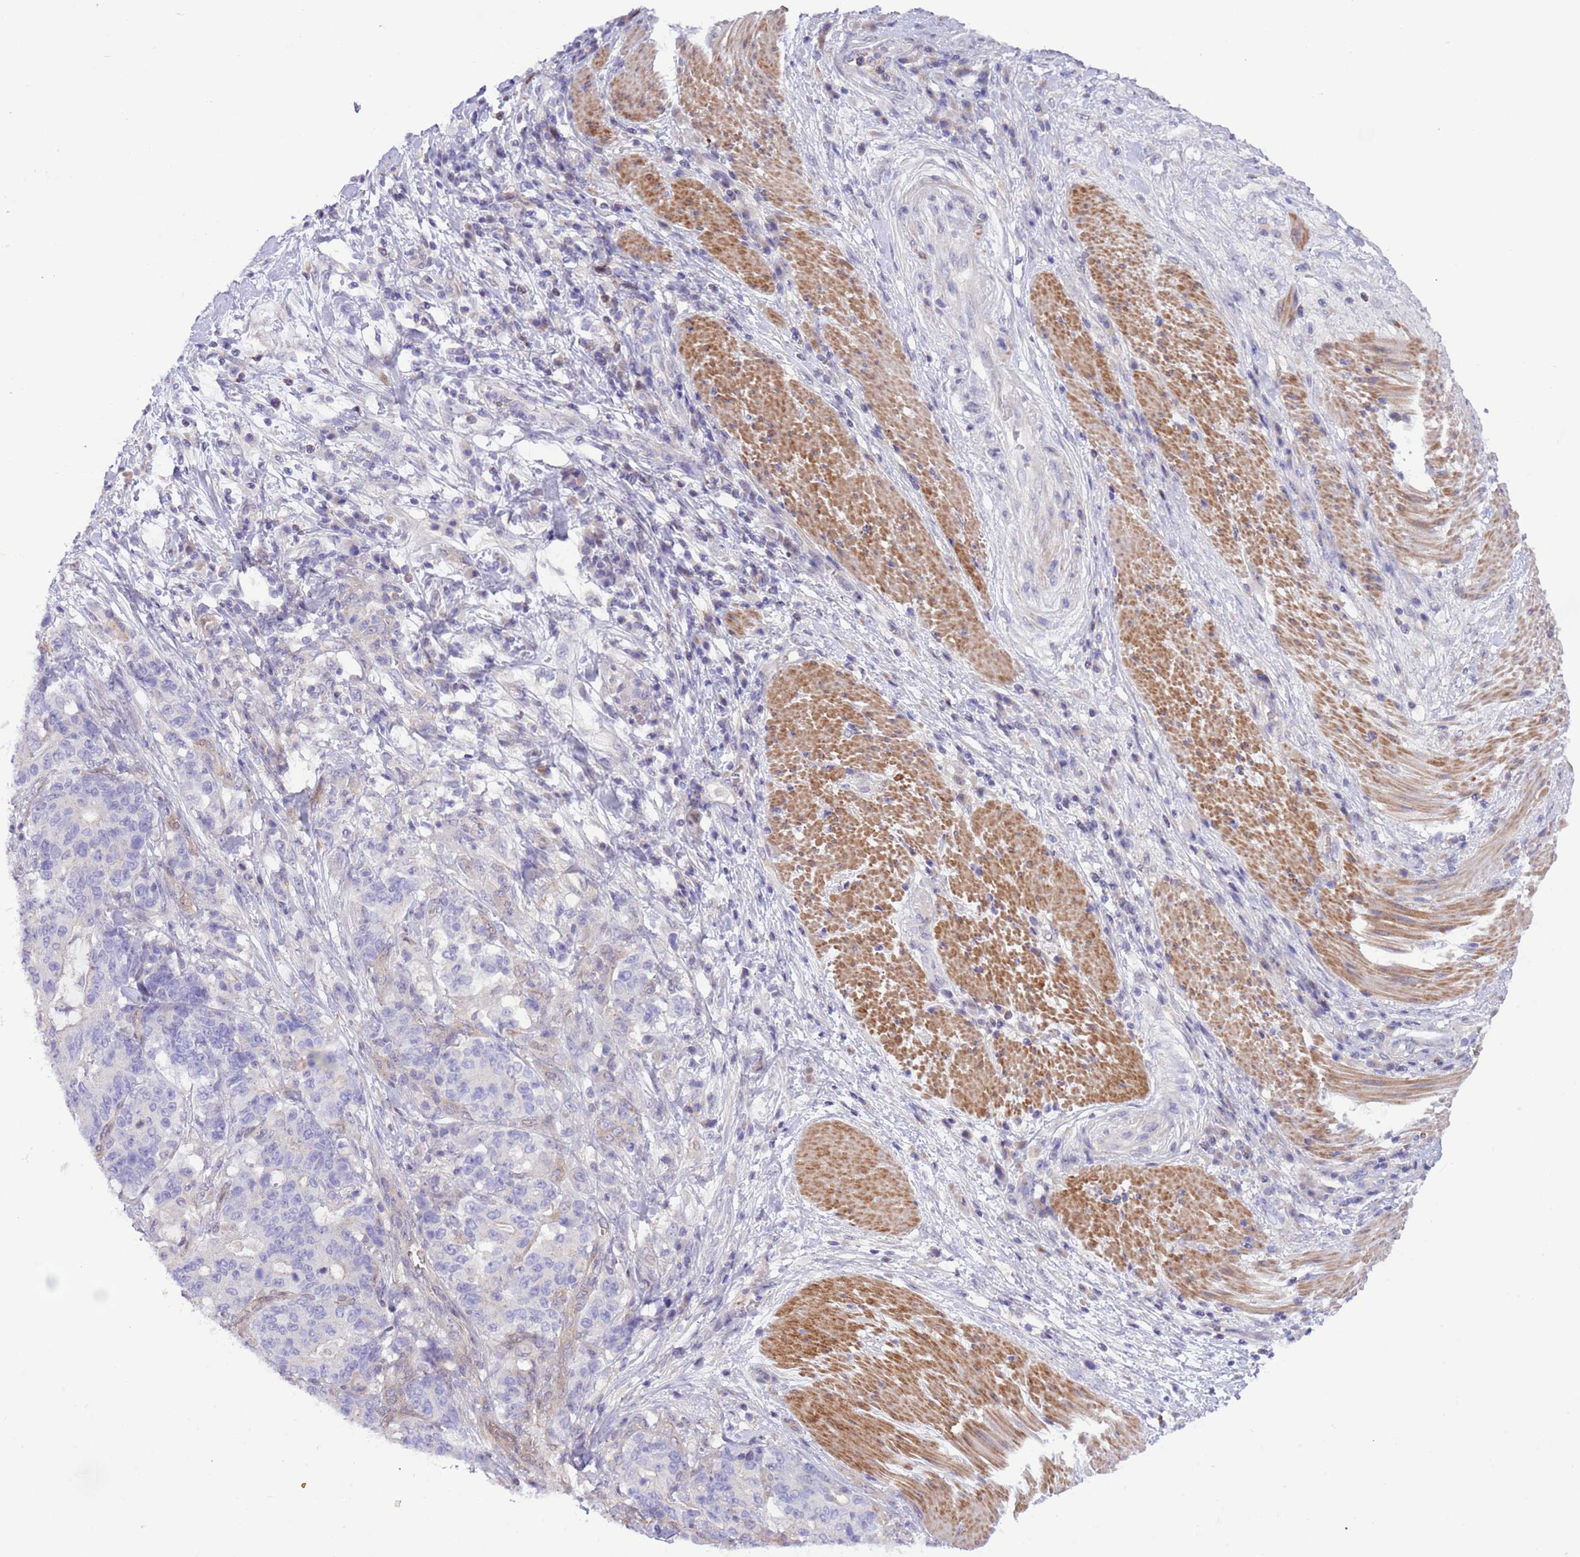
{"staining": {"intensity": "negative", "quantity": "none", "location": "none"}, "tissue": "stomach cancer", "cell_type": "Tumor cells", "image_type": "cancer", "snomed": [{"axis": "morphology", "description": "Normal tissue, NOS"}, {"axis": "morphology", "description": "Adenocarcinoma, NOS"}, {"axis": "topography", "description": "Stomach"}], "caption": "Photomicrograph shows no protein positivity in tumor cells of stomach cancer tissue. (DAB (3,3'-diaminobenzidine) immunohistochemistry (IHC) with hematoxylin counter stain).", "gene": "PRR32", "patient": {"sex": "female", "age": 64}}